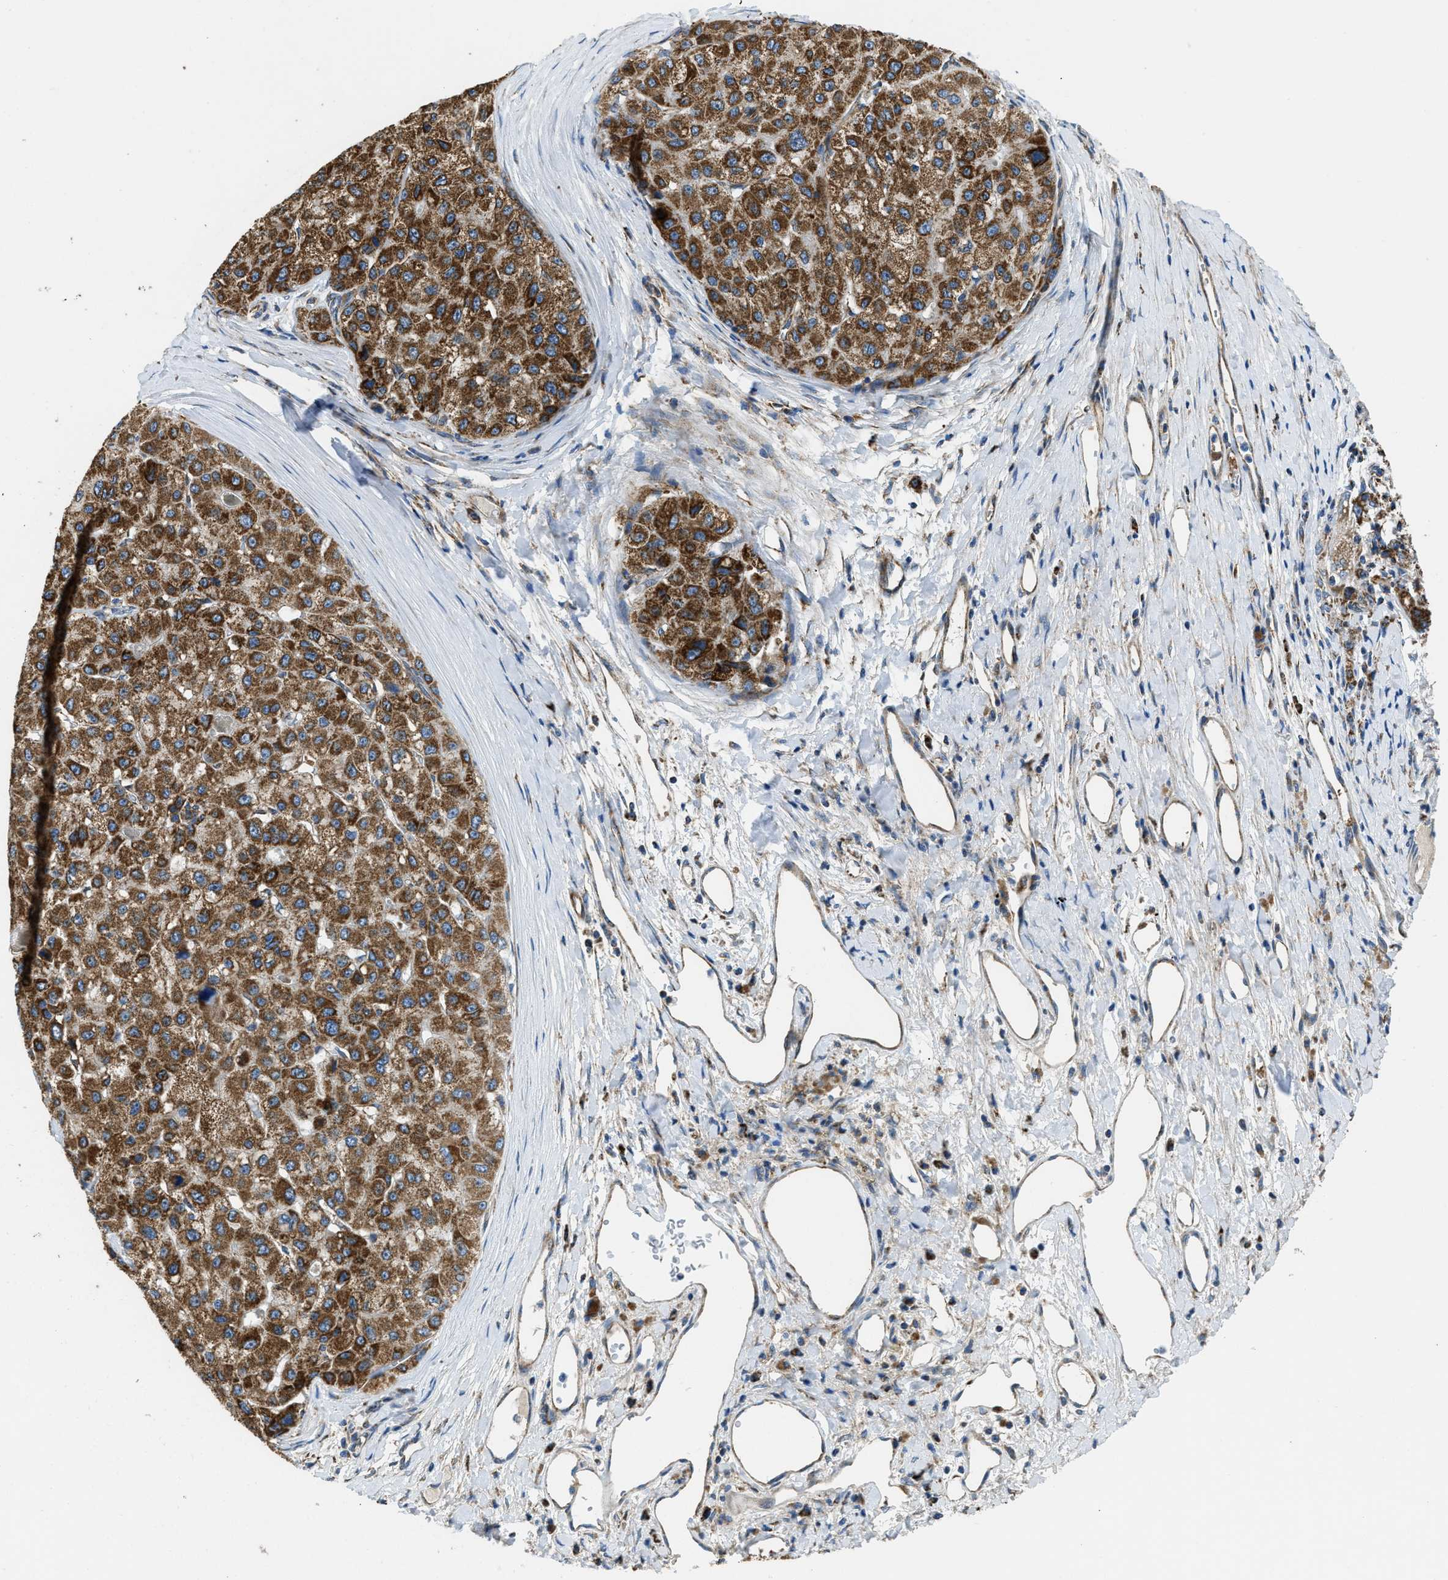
{"staining": {"intensity": "strong", "quantity": ">75%", "location": "cytoplasmic/membranous"}, "tissue": "liver cancer", "cell_type": "Tumor cells", "image_type": "cancer", "snomed": [{"axis": "morphology", "description": "Carcinoma, Hepatocellular, NOS"}, {"axis": "topography", "description": "Liver"}], "caption": "Brown immunohistochemical staining in human liver cancer demonstrates strong cytoplasmic/membranous expression in about >75% of tumor cells. The staining is performed using DAB (3,3'-diaminobenzidine) brown chromogen to label protein expression. The nuclei are counter-stained blue using hematoxylin.", "gene": "STK33", "patient": {"sex": "male", "age": 80}}